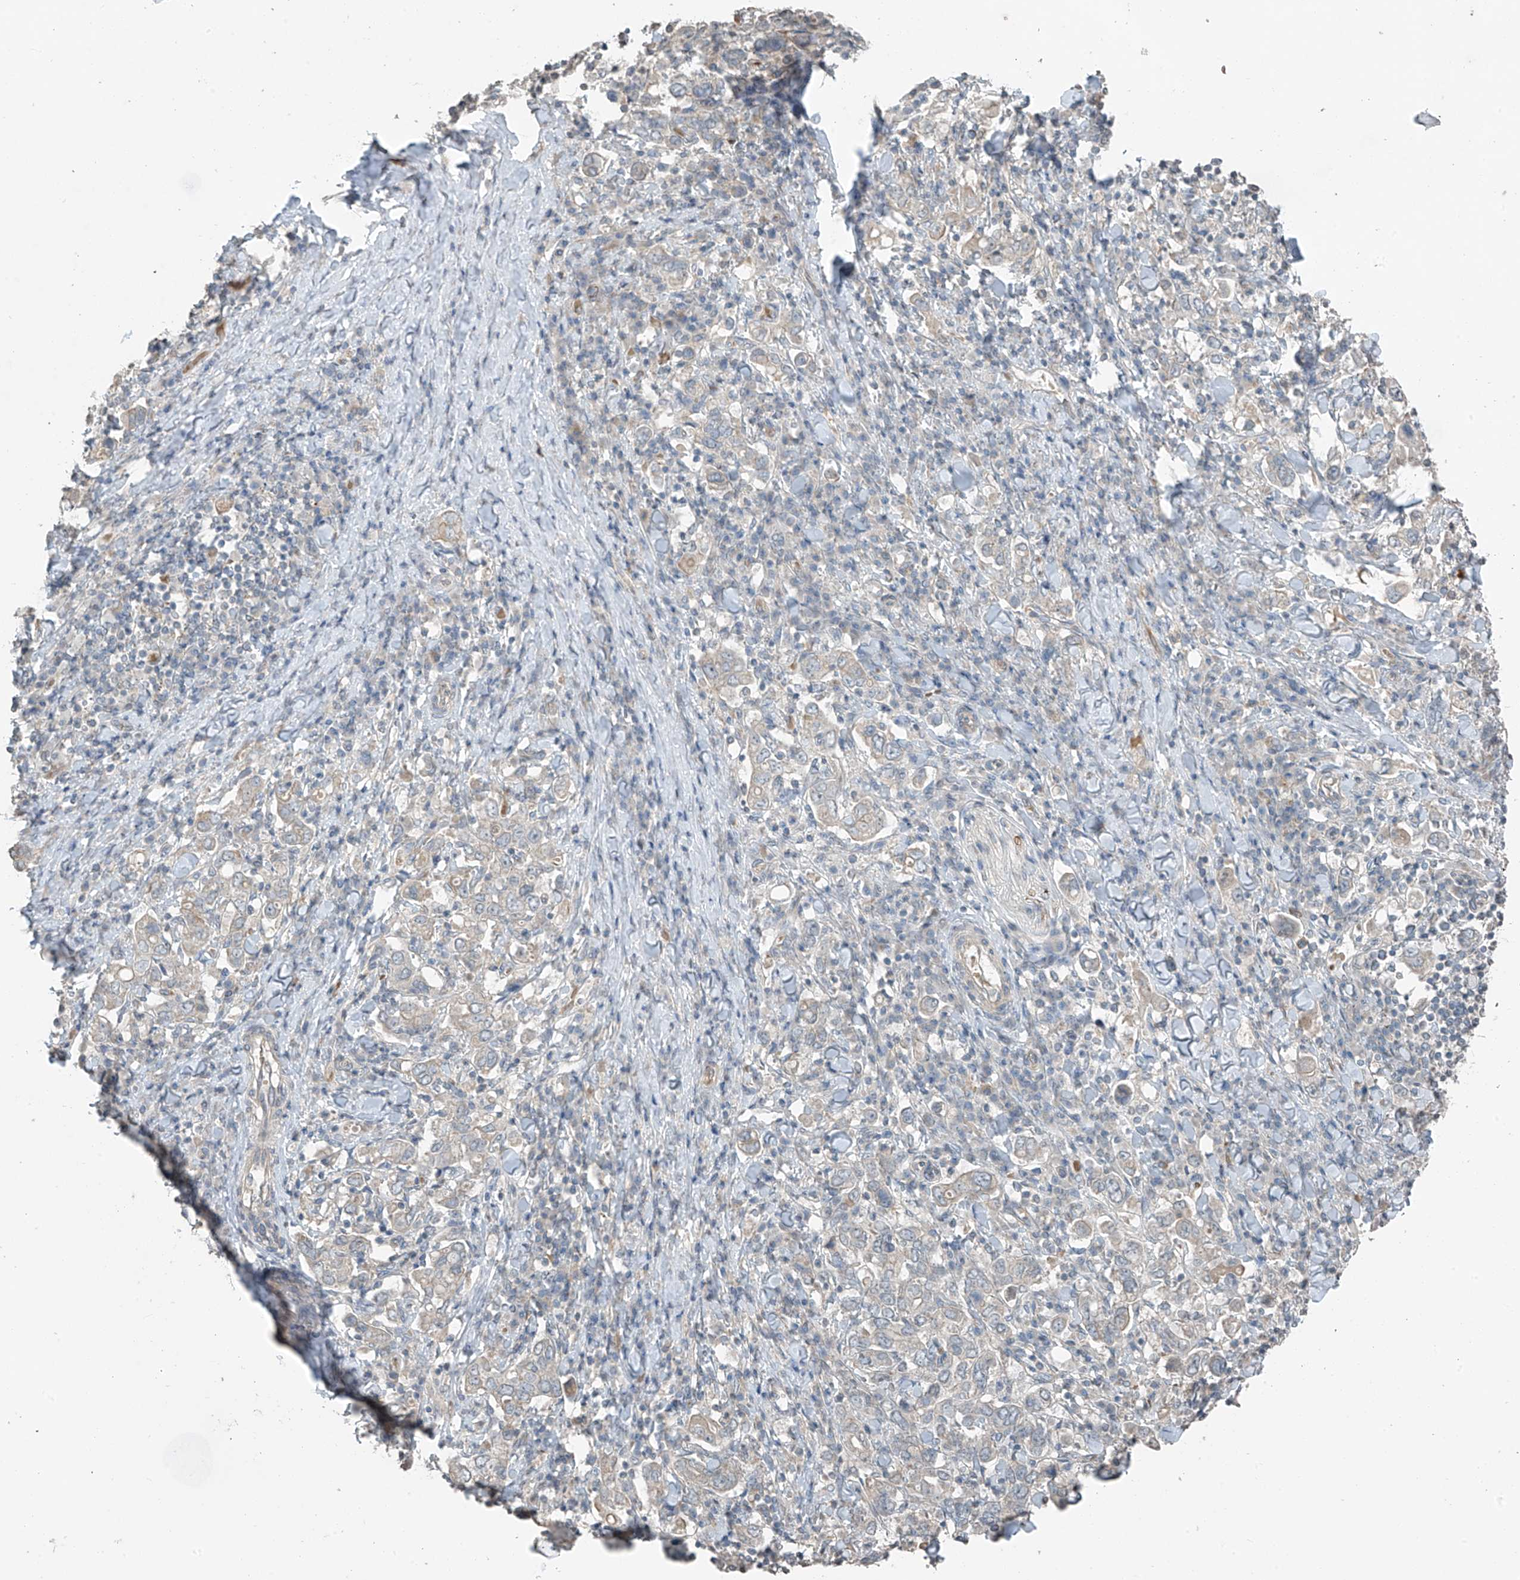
{"staining": {"intensity": "negative", "quantity": "none", "location": "none"}, "tissue": "stomach cancer", "cell_type": "Tumor cells", "image_type": "cancer", "snomed": [{"axis": "morphology", "description": "Adenocarcinoma, NOS"}, {"axis": "topography", "description": "Stomach, upper"}], "caption": "Immunohistochemical staining of stomach cancer (adenocarcinoma) reveals no significant expression in tumor cells.", "gene": "HOXA11", "patient": {"sex": "male", "age": 62}}